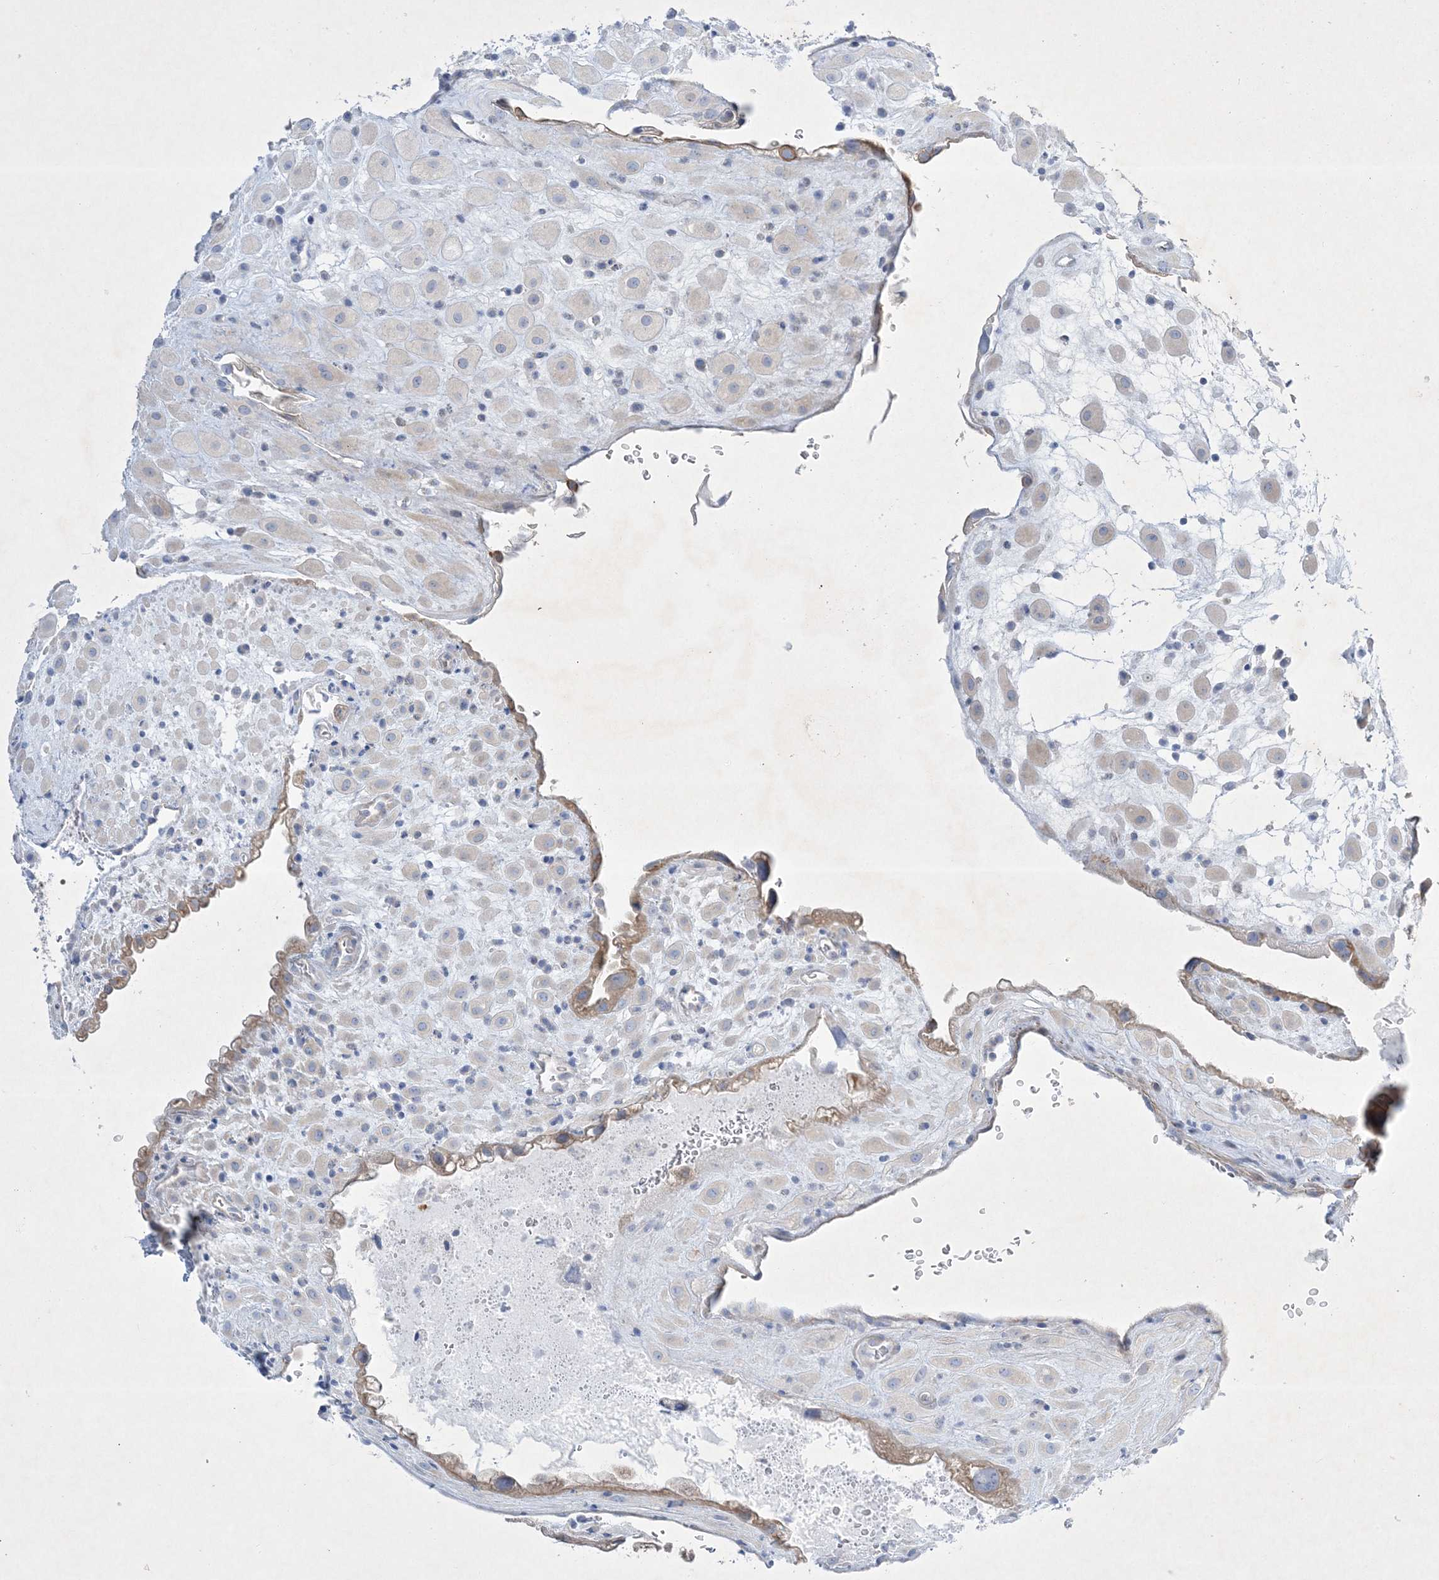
{"staining": {"intensity": "negative", "quantity": "none", "location": "none"}, "tissue": "placenta", "cell_type": "Decidual cells", "image_type": "normal", "snomed": [{"axis": "morphology", "description": "Normal tissue, NOS"}, {"axis": "topography", "description": "Placenta"}], "caption": "Normal placenta was stained to show a protein in brown. There is no significant expression in decidual cells. (Immunohistochemistry, brightfield microscopy, high magnification).", "gene": "FARSB", "patient": {"sex": "female", "age": 35}}